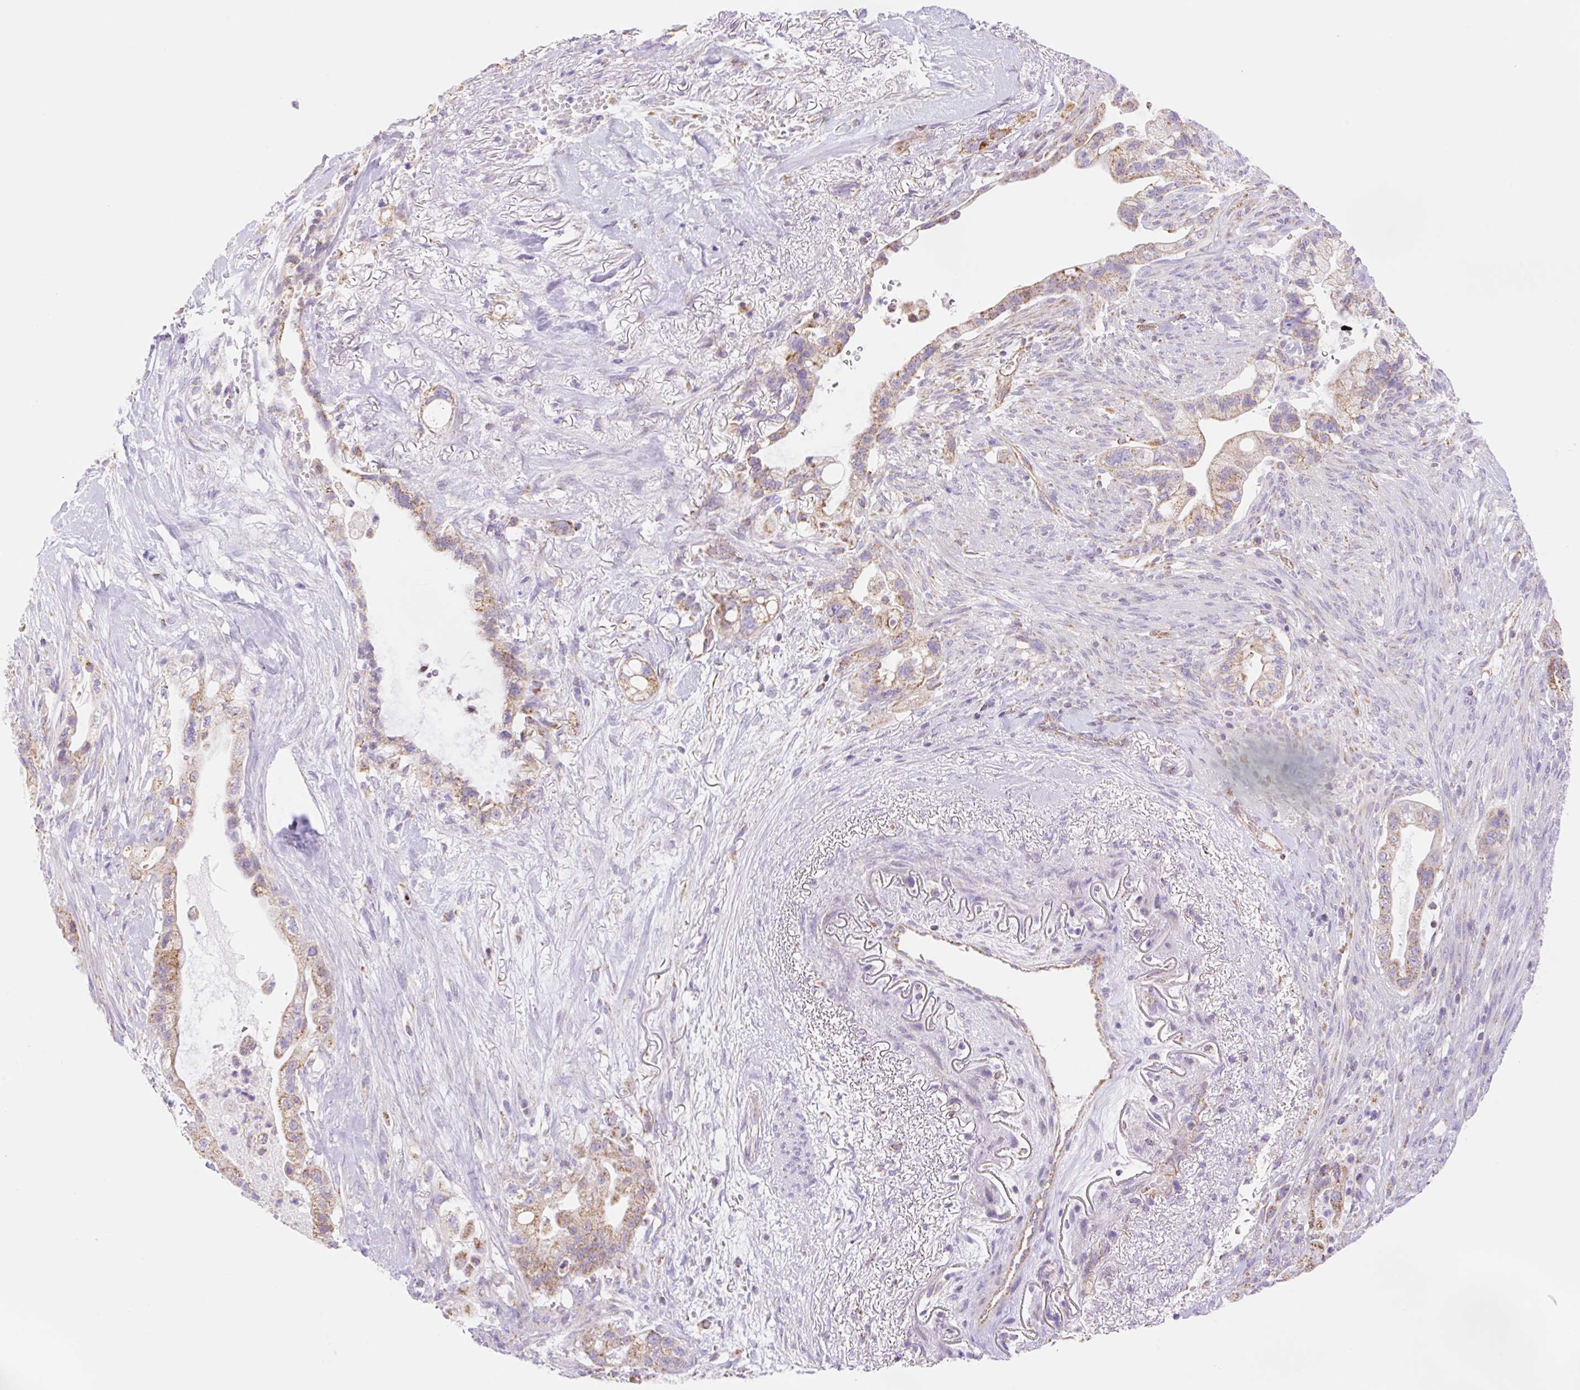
{"staining": {"intensity": "moderate", "quantity": "25%-75%", "location": "cytoplasmic/membranous"}, "tissue": "pancreatic cancer", "cell_type": "Tumor cells", "image_type": "cancer", "snomed": [{"axis": "morphology", "description": "Adenocarcinoma, NOS"}, {"axis": "topography", "description": "Pancreas"}], "caption": "Protein analysis of pancreatic cancer tissue exhibits moderate cytoplasmic/membranous expression in approximately 25%-75% of tumor cells.", "gene": "ESAM", "patient": {"sex": "male", "age": 44}}